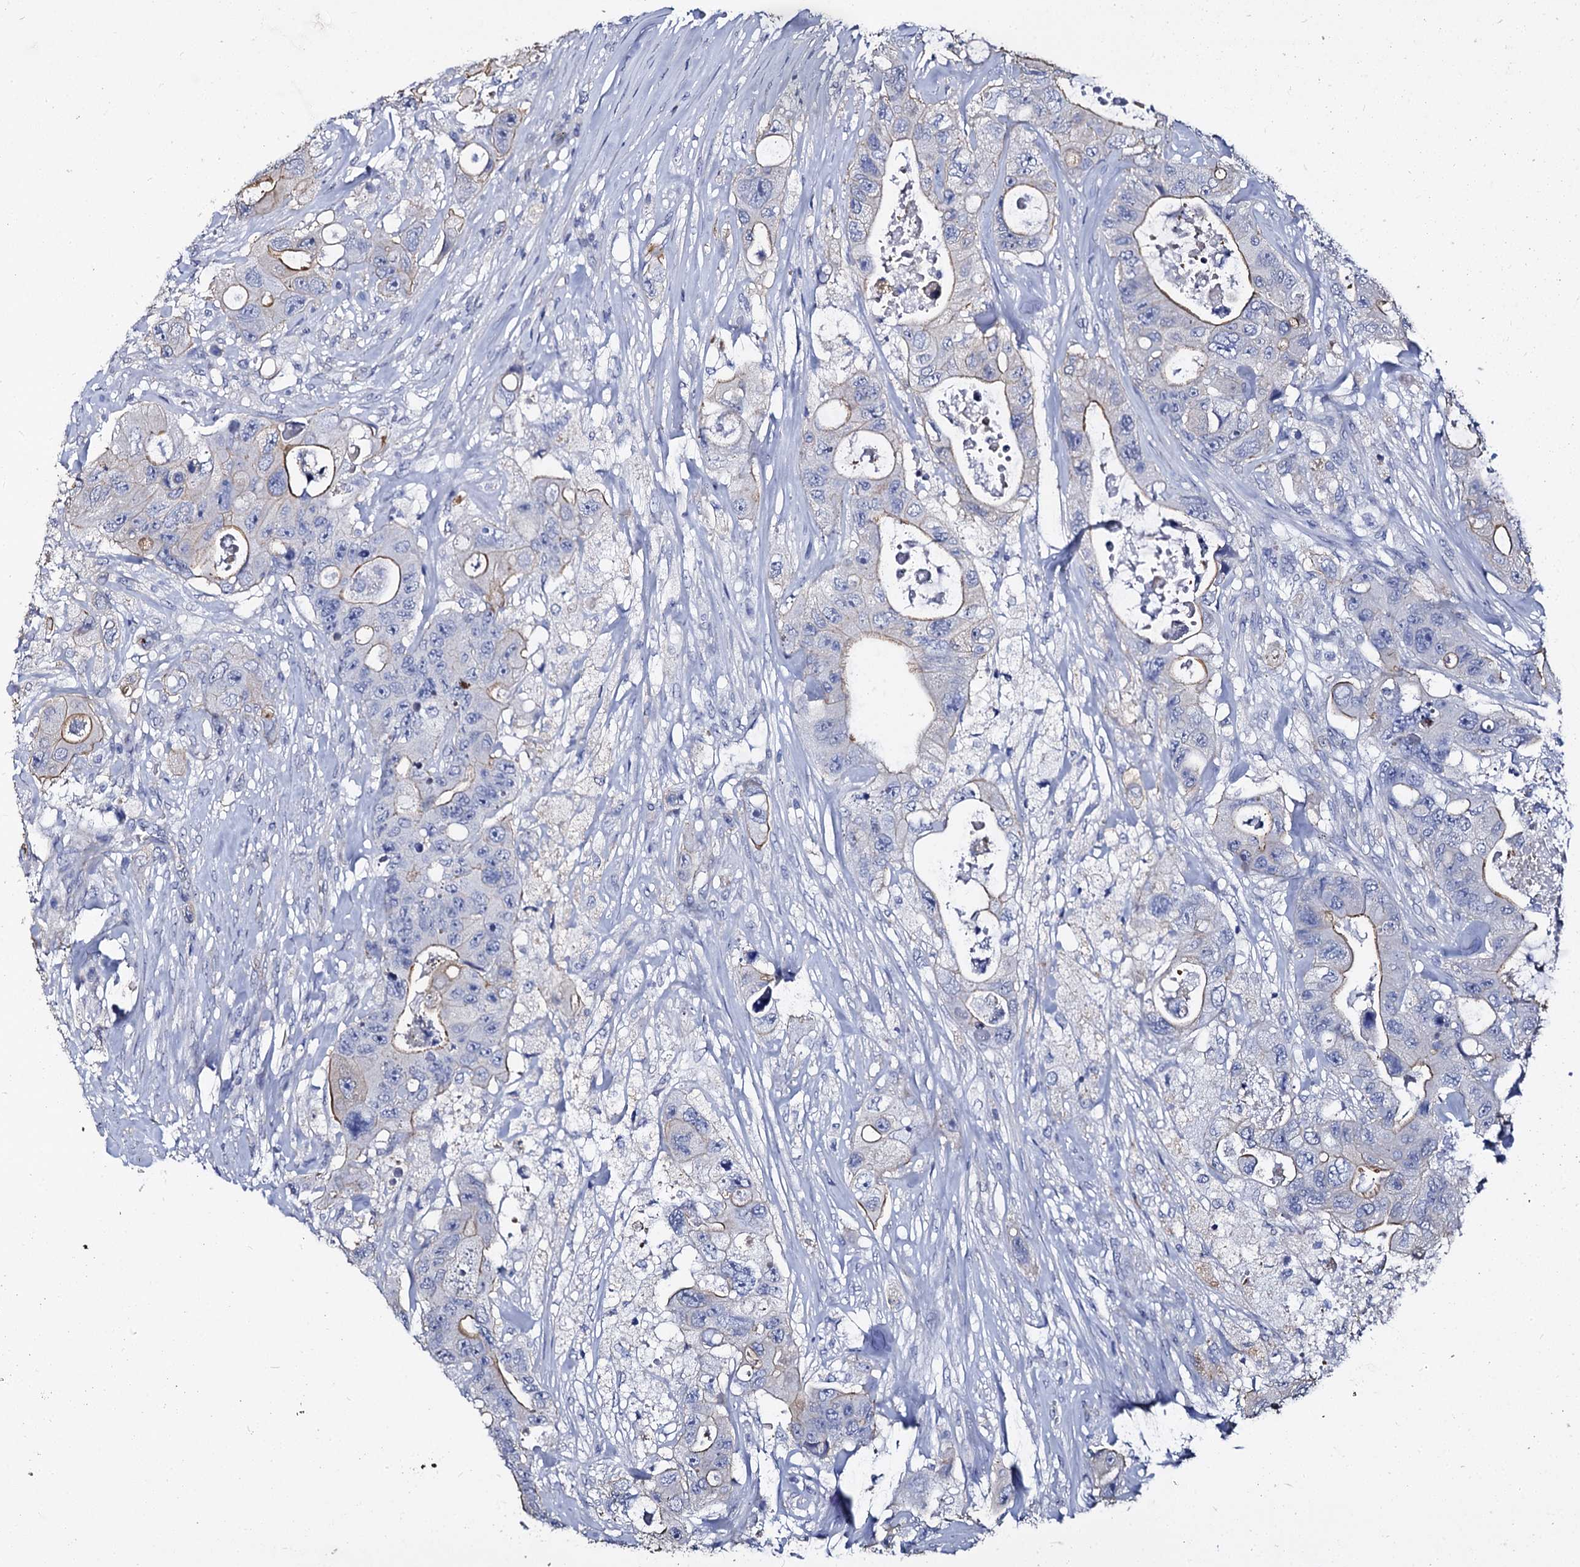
{"staining": {"intensity": "moderate", "quantity": "<25%", "location": "cytoplasmic/membranous"}, "tissue": "colorectal cancer", "cell_type": "Tumor cells", "image_type": "cancer", "snomed": [{"axis": "morphology", "description": "Adenocarcinoma, NOS"}, {"axis": "topography", "description": "Colon"}], "caption": "Moderate cytoplasmic/membranous protein staining is identified in approximately <25% of tumor cells in adenocarcinoma (colorectal).", "gene": "CBFB", "patient": {"sex": "female", "age": 46}}